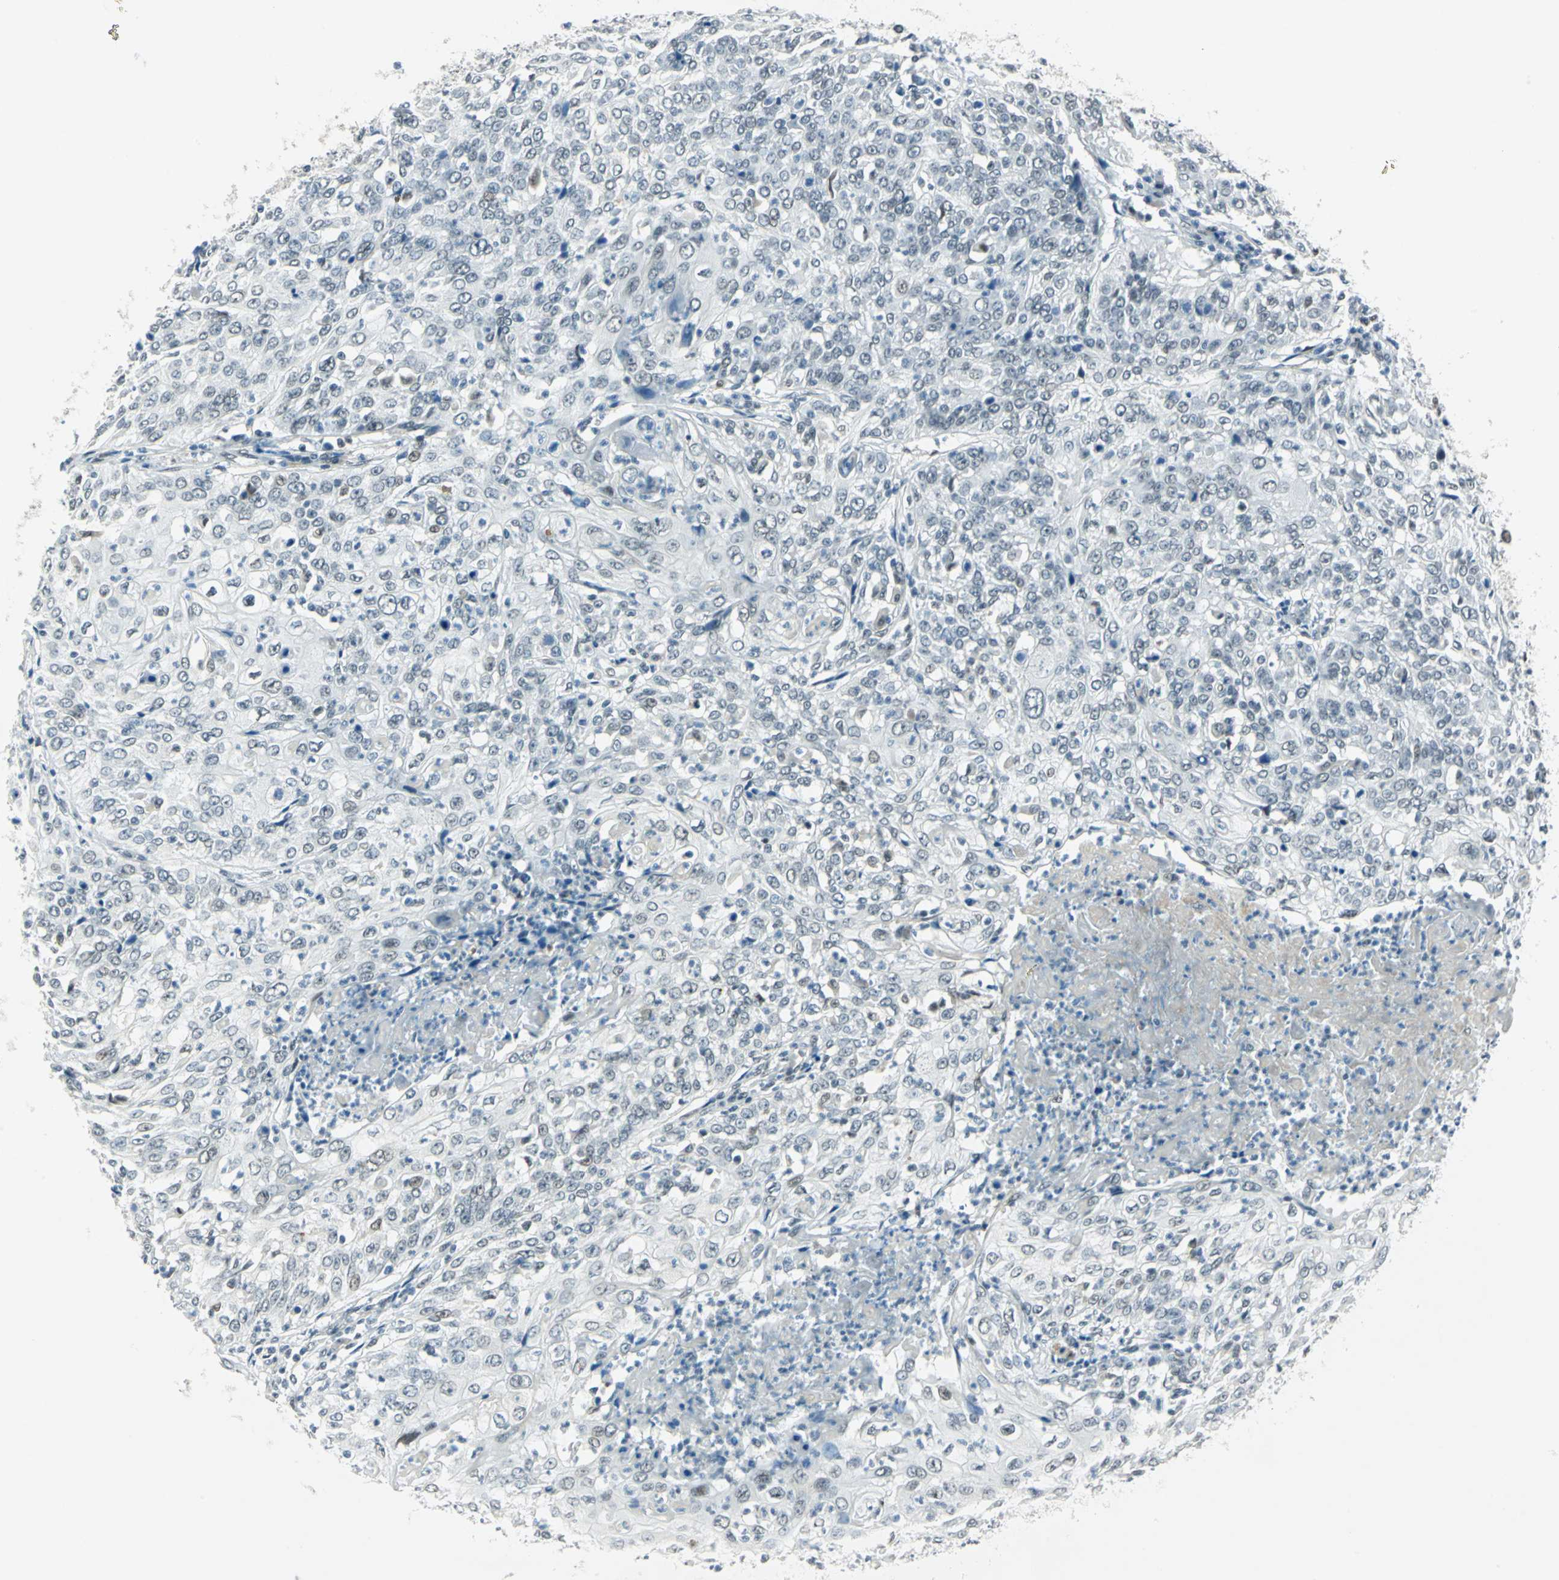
{"staining": {"intensity": "negative", "quantity": "none", "location": "none"}, "tissue": "cervical cancer", "cell_type": "Tumor cells", "image_type": "cancer", "snomed": [{"axis": "morphology", "description": "Squamous cell carcinoma, NOS"}, {"axis": "topography", "description": "Cervix"}], "caption": "Tumor cells show no significant positivity in cervical cancer. The staining is performed using DAB brown chromogen with nuclei counter-stained in using hematoxylin.", "gene": "MTMR10", "patient": {"sex": "female", "age": 39}}